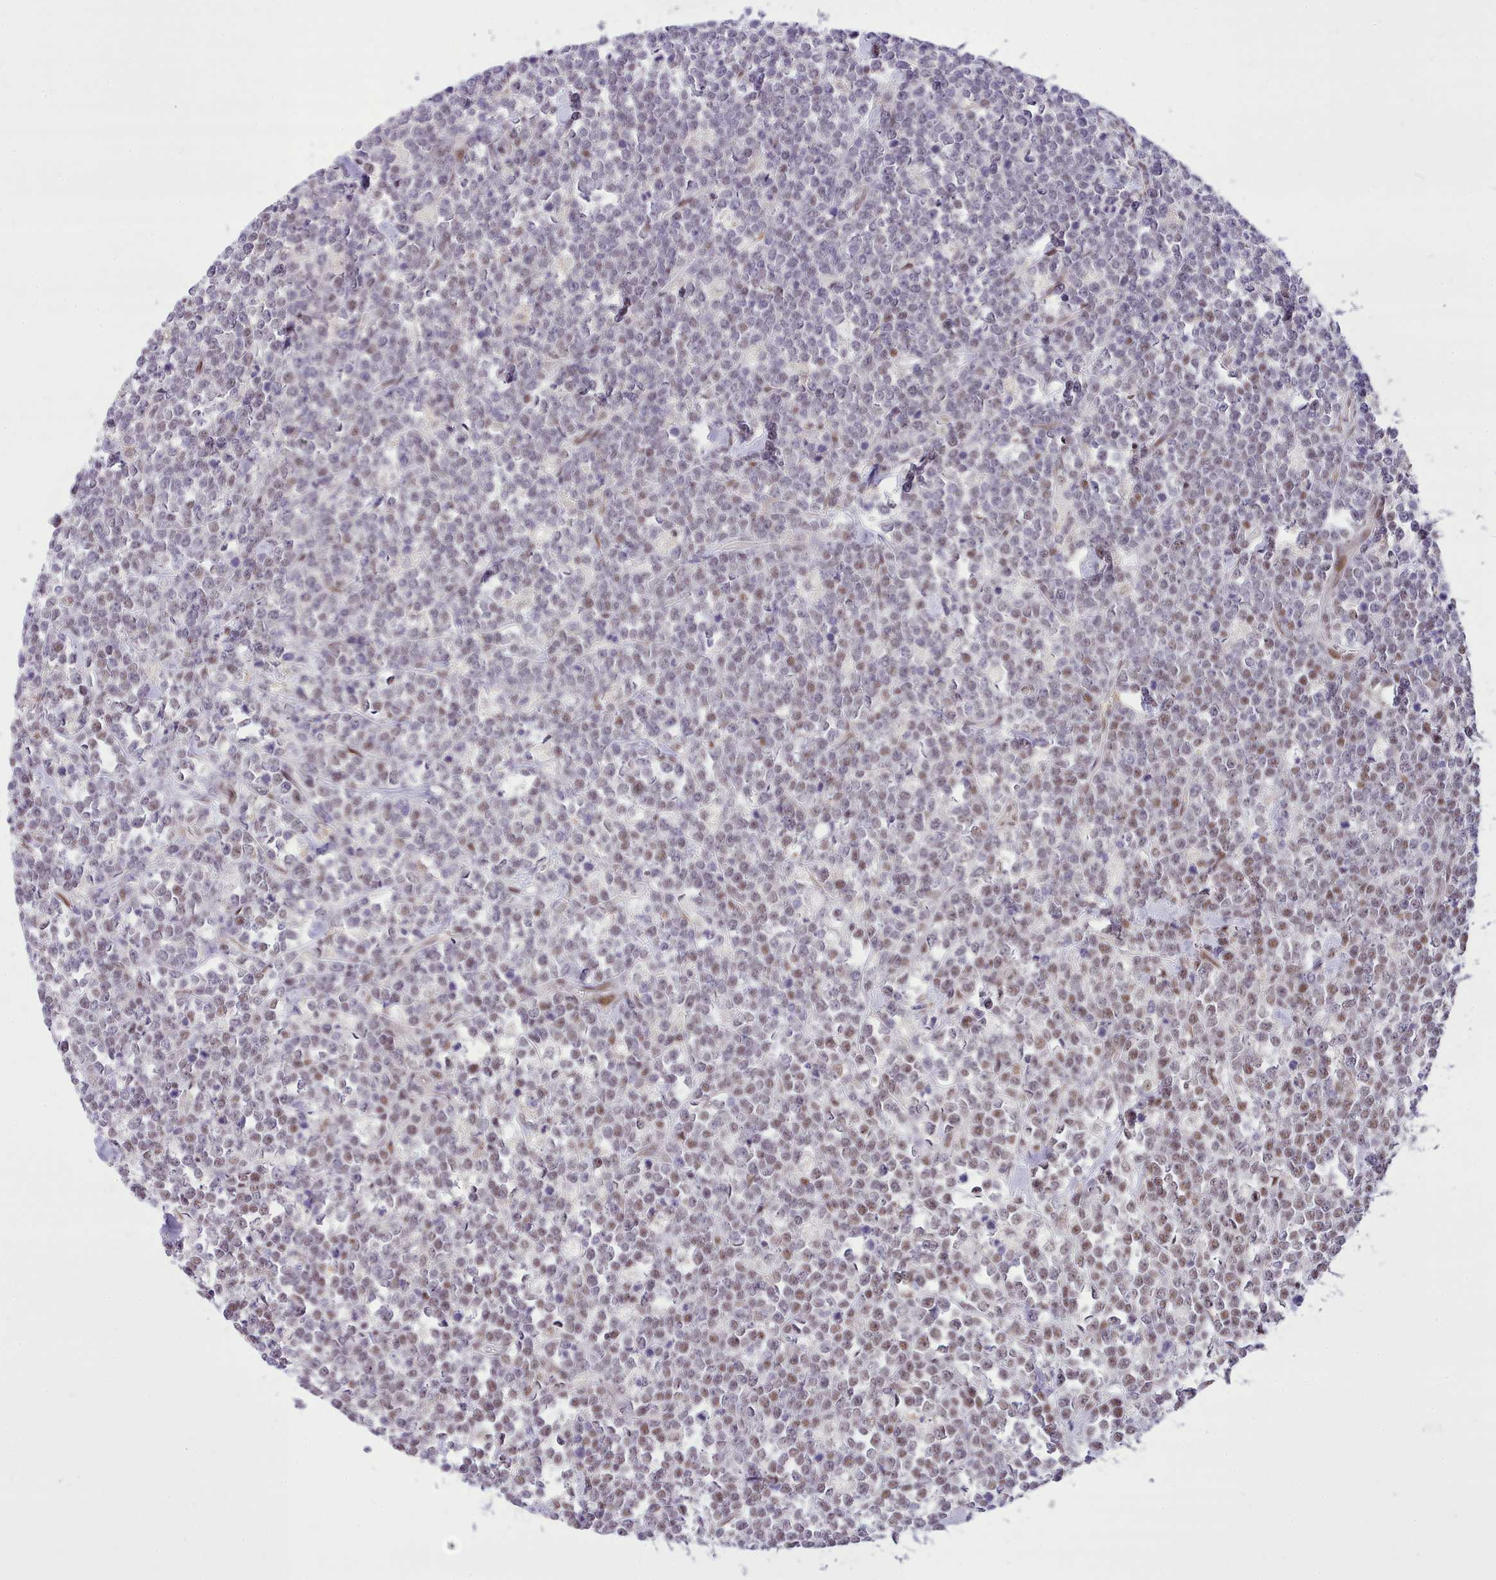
{"staining": {"intensity": "moderate", "quantity": "25%-75%", "location": "nuclear"}, "tissue": "lymphoma", "cell_type": "Tumor cells", "image_type": "cancer", "snomed": [{"axis": "morphology", "description": "Malignant lymphoma, non-Hodgkin's type, High grade"}, {"axis": "topography", "description": "Small intestine"}], "caption": "High-magnification brightfield microscopy of malignant lymphoma, non-Hodgkin's type (high-grade) stained with DAB (3,3'-diaminobenzidine) (brown) and counterstained with hematoxylin (blue). tumor cells exhibit moderate nuclear staining is present in about25%-75% of cells.", "gene": "HOXB7", "patient": {"sex": "male", "age": 8}}